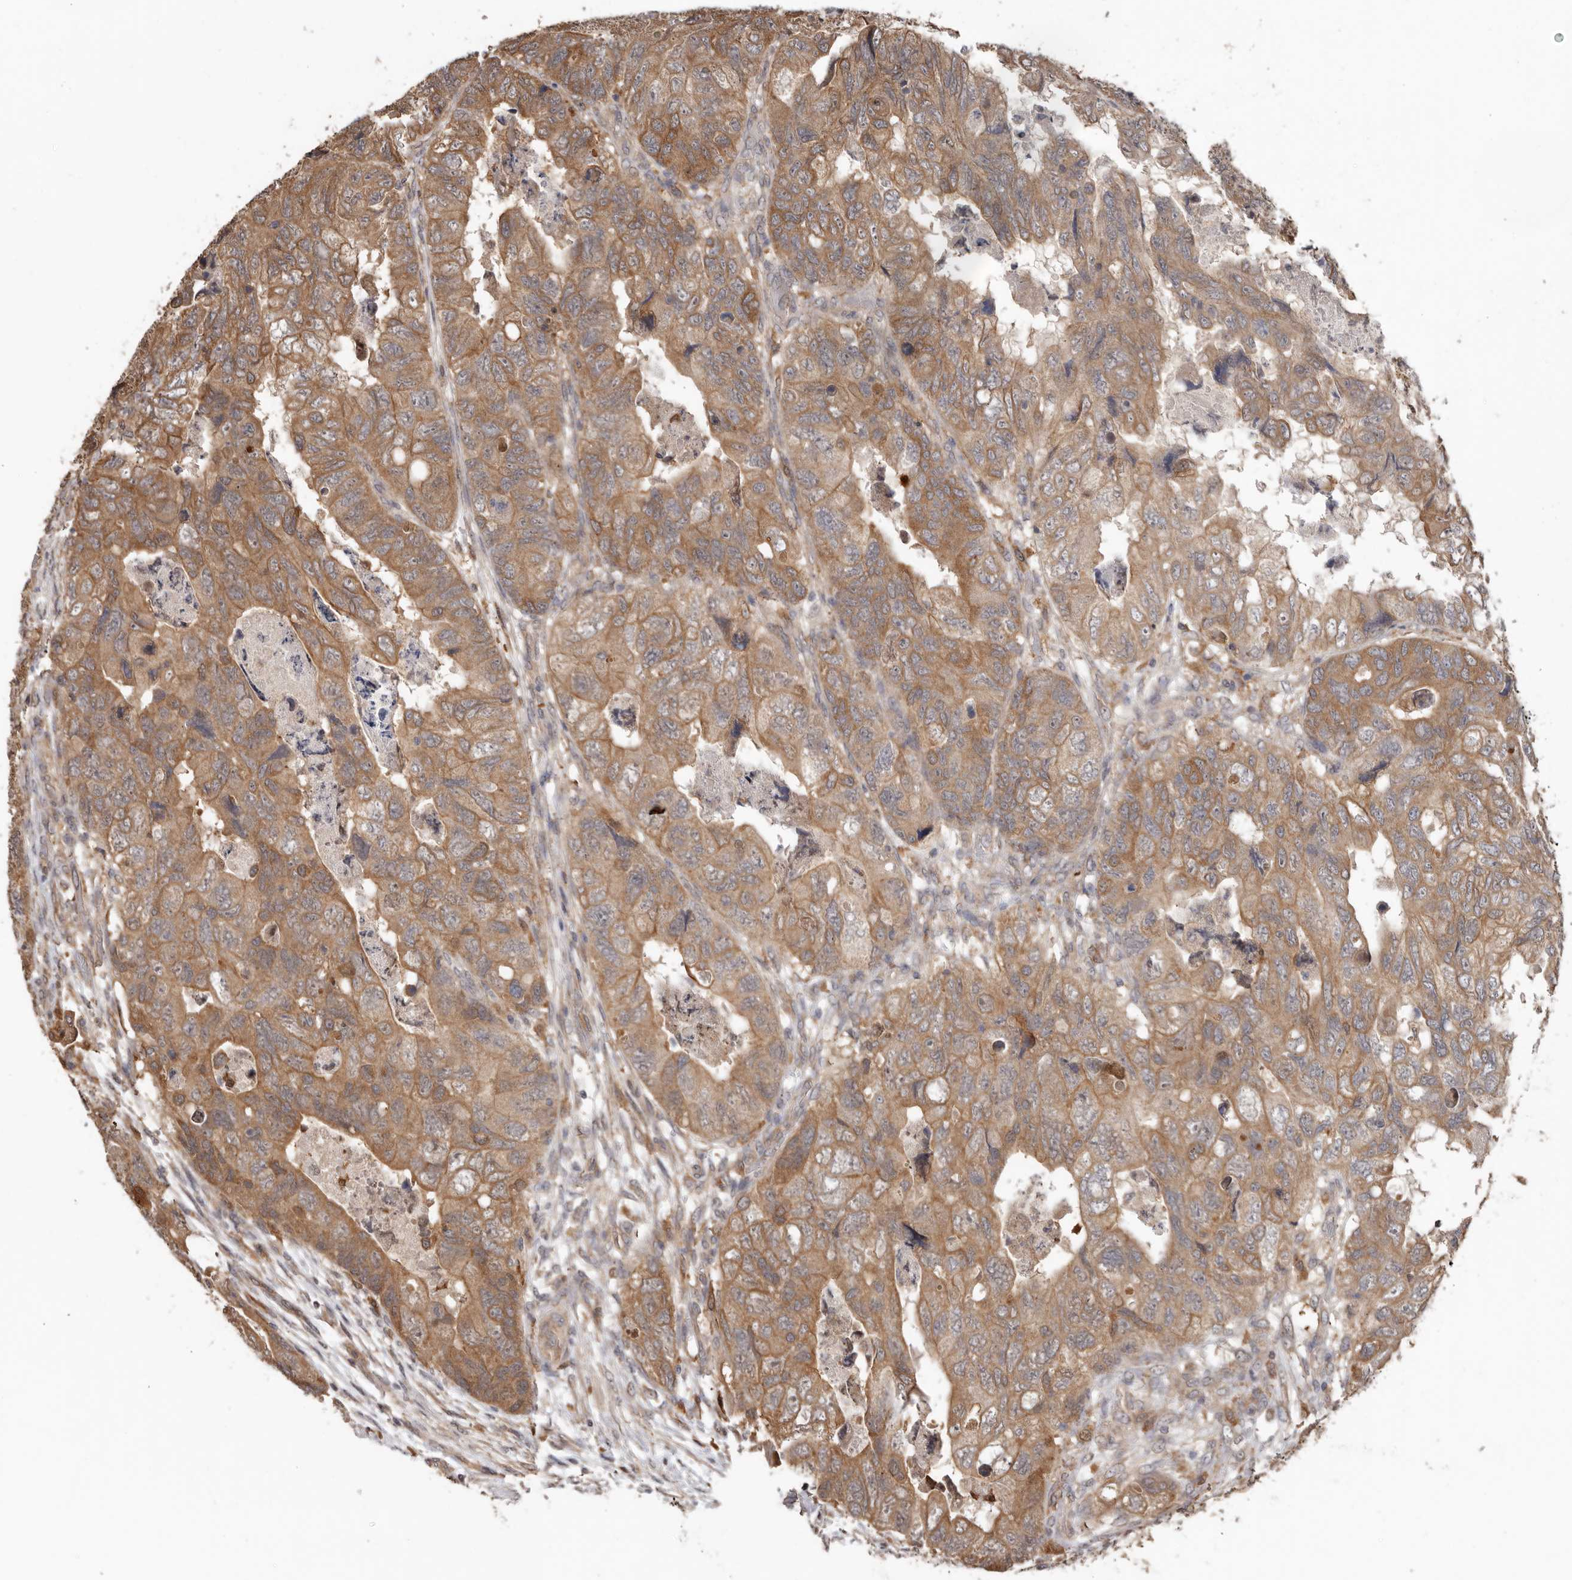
{"staining": {"intensity": "moderate", "quantity": ">75%", "location": "cytoplasmic/membranous"}, "tissue": "colorectal cancer", "cell_type": "Tumor cells", "image_type": "cancer", "snomed": [{"axis": "morphology", "description": "Adenocarcinoma, NOS"}, {"axis": "topography", "description": "Rectum"}], "caption": "Colorectal cancer stained with a brown dye reveals moderate cytoplasmic/membranous positive positivity in approximately >75% of tumor cells.", "gene": "RSPO2", "patient": {"sex": "male", "age": 63}}